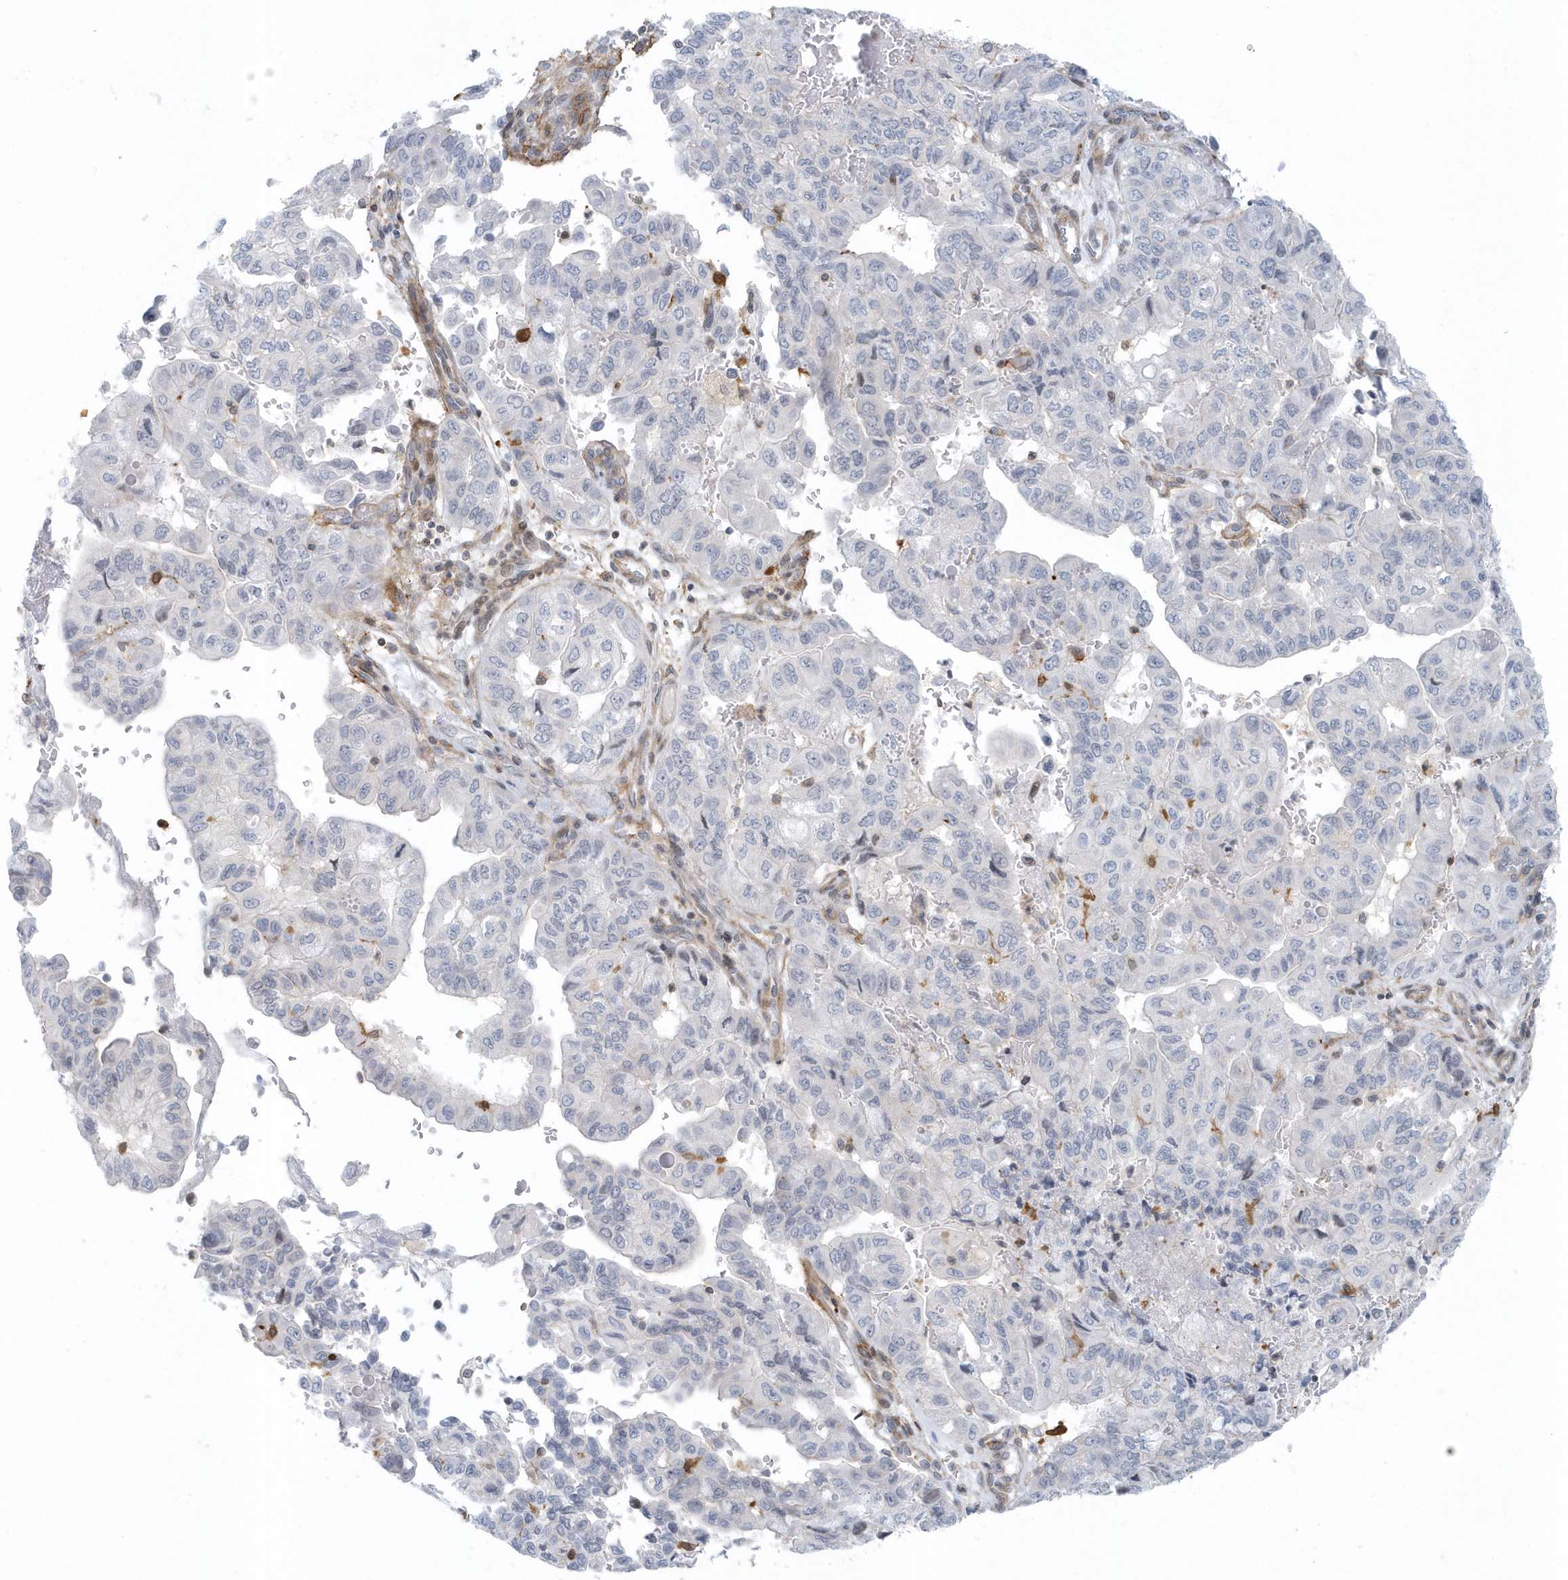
{"staining": {"intensity": "negative", "quantity": "none", "location": "none"}, "tissue": "pancreatic cancer", "cell_type": "Tumor cells", "image_type": "cancer", "snomed": [{"axis": "morphology", "description": "Adenocarcinoma, NOS"}, {"axis": "topography", "description": "Pancreas"}], "caption": "Immunohistochemical staining of pancreatic adenocarcinoma shows no significant expression in tumor cells.", "gene": "CACNB2", "patient": {"sex": "male", "age": 51}}